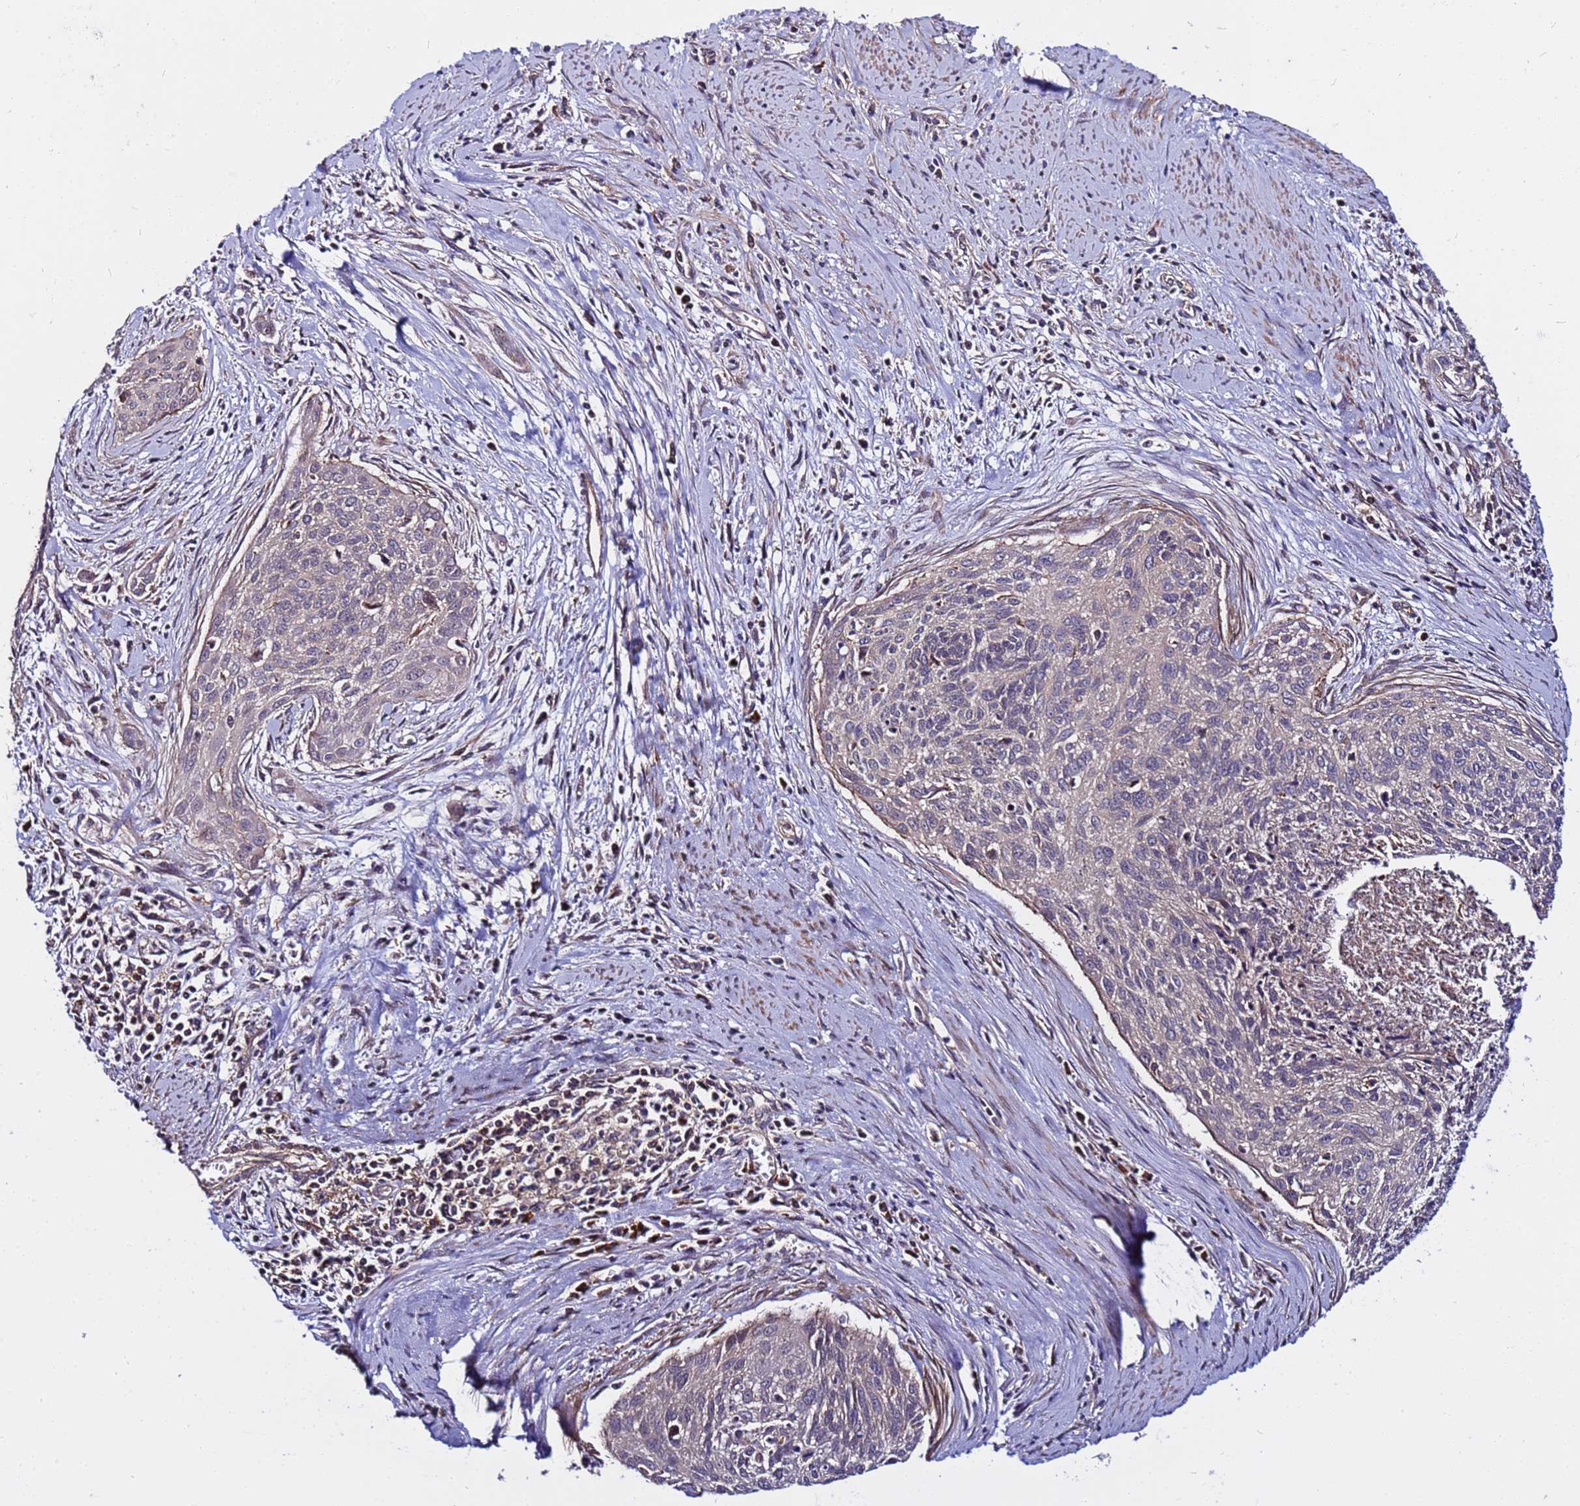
{"staining": {"intensity": "weak", "quantity": "<25%", "location": "cytoplasmic/membranous"}, "tissue": "cervical cancer", "cell_type": "Tumor cells", "image_type": "cancer", "snomed": [{"axis": "morphology", "description": "Squamous cell carcinoma, NOS"}, {"axis": "topography", "description": "Cervix"}], "caption": "Immunohistochemistry of human cervical squamous cell carcinoma exhibits no expression in tumor cells.", "gene": "STK38", "patient": {"sex": "female", "age": 55}}